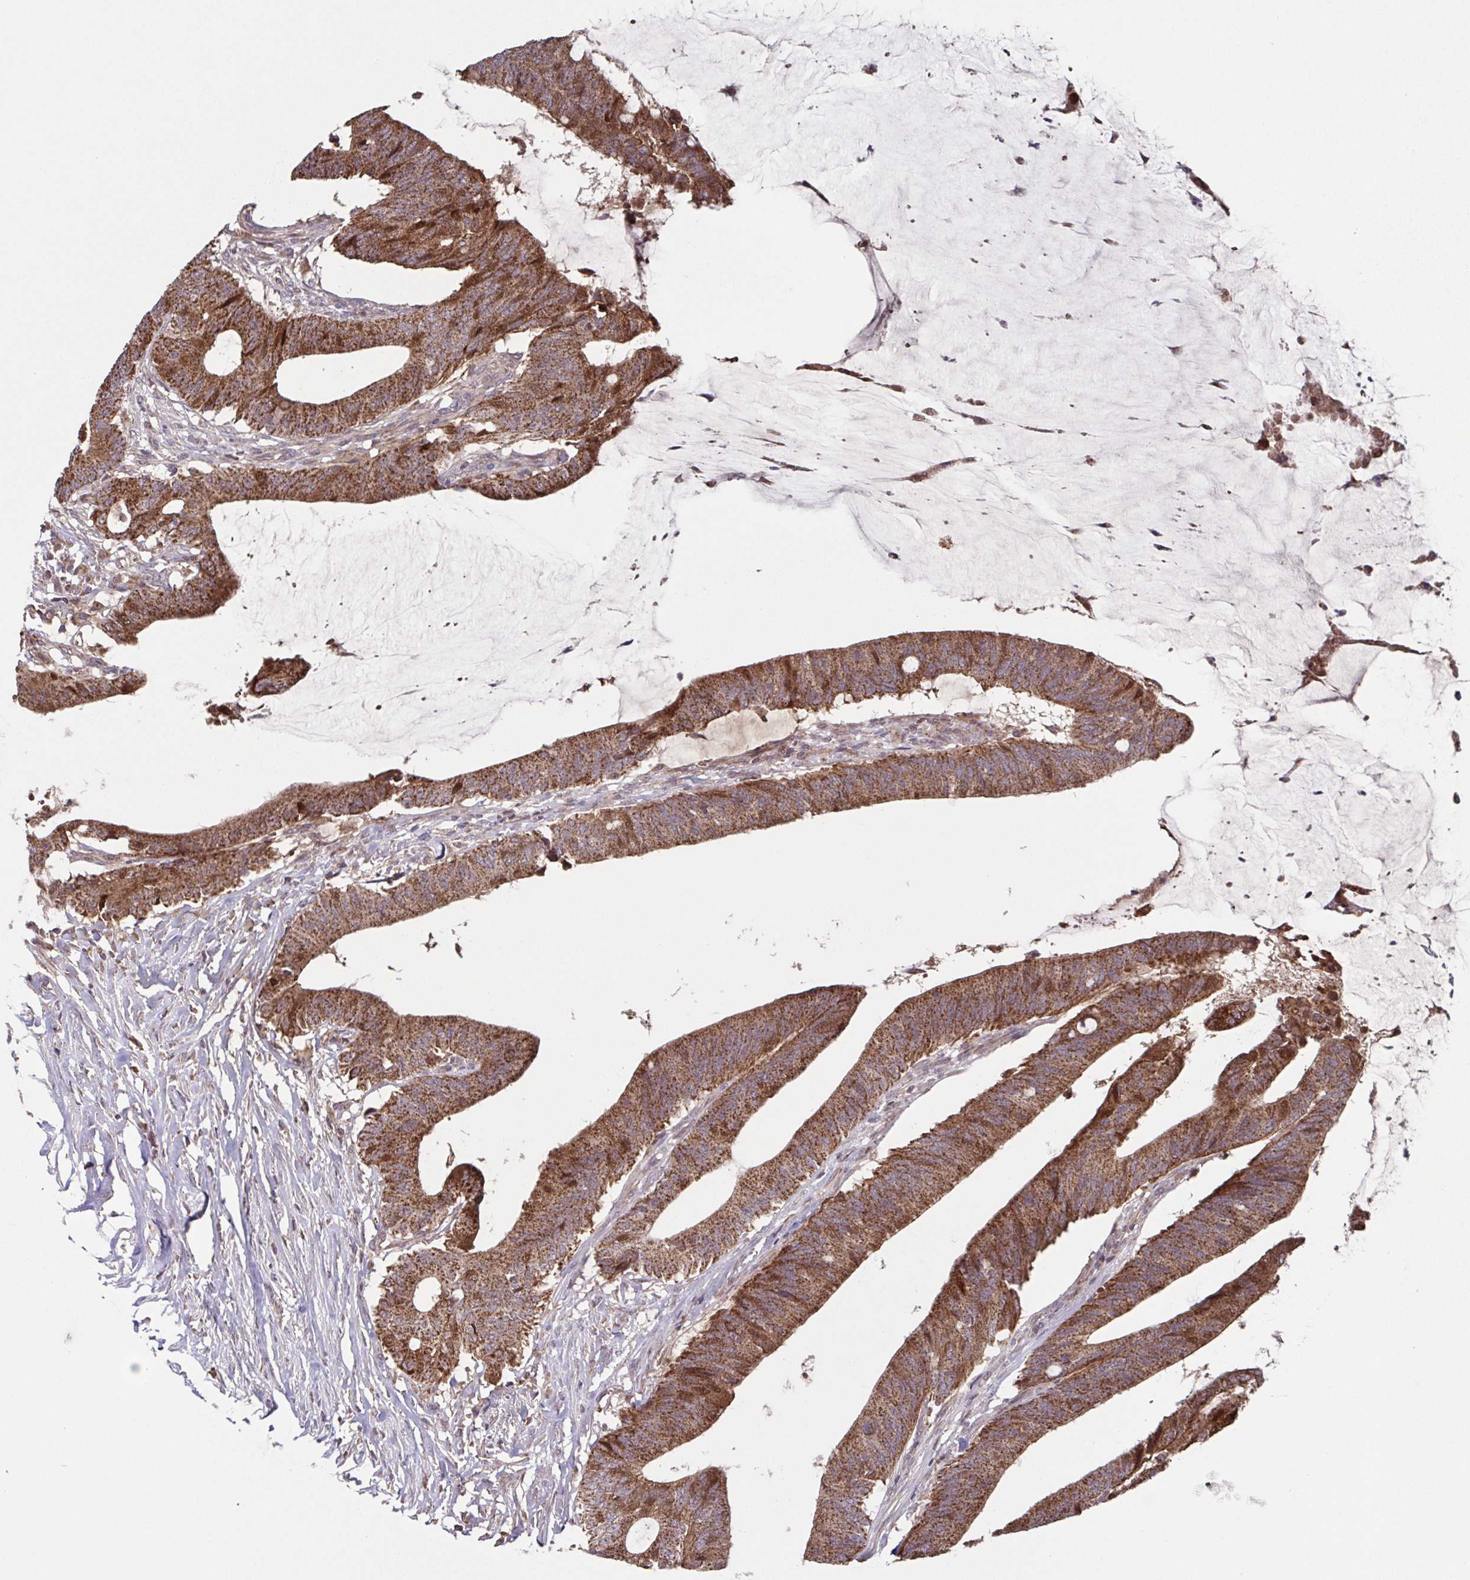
{"staining": {"intensity": "strong", "quantity": ">75%", "location": "cytoplasmic/membranous"}, "tissue": "colorectal cancer", "cell_type": "Tumor cells", "image_type": "cancer", "snomed": [{"axis": "morphology", "description": "Adenocarcinoma, NOS"}, {"axis": "topography", "description": "Colon"}], "caption": "IHC micrograph of human colorectal adenocarcinoma stained for a protein (brown), which reveals high levels of strong cytoplasmic/membranous expression in about >75% of tumor cells.", "gene": "TTC19", "patient": {"sex": "female", "age": 43}}